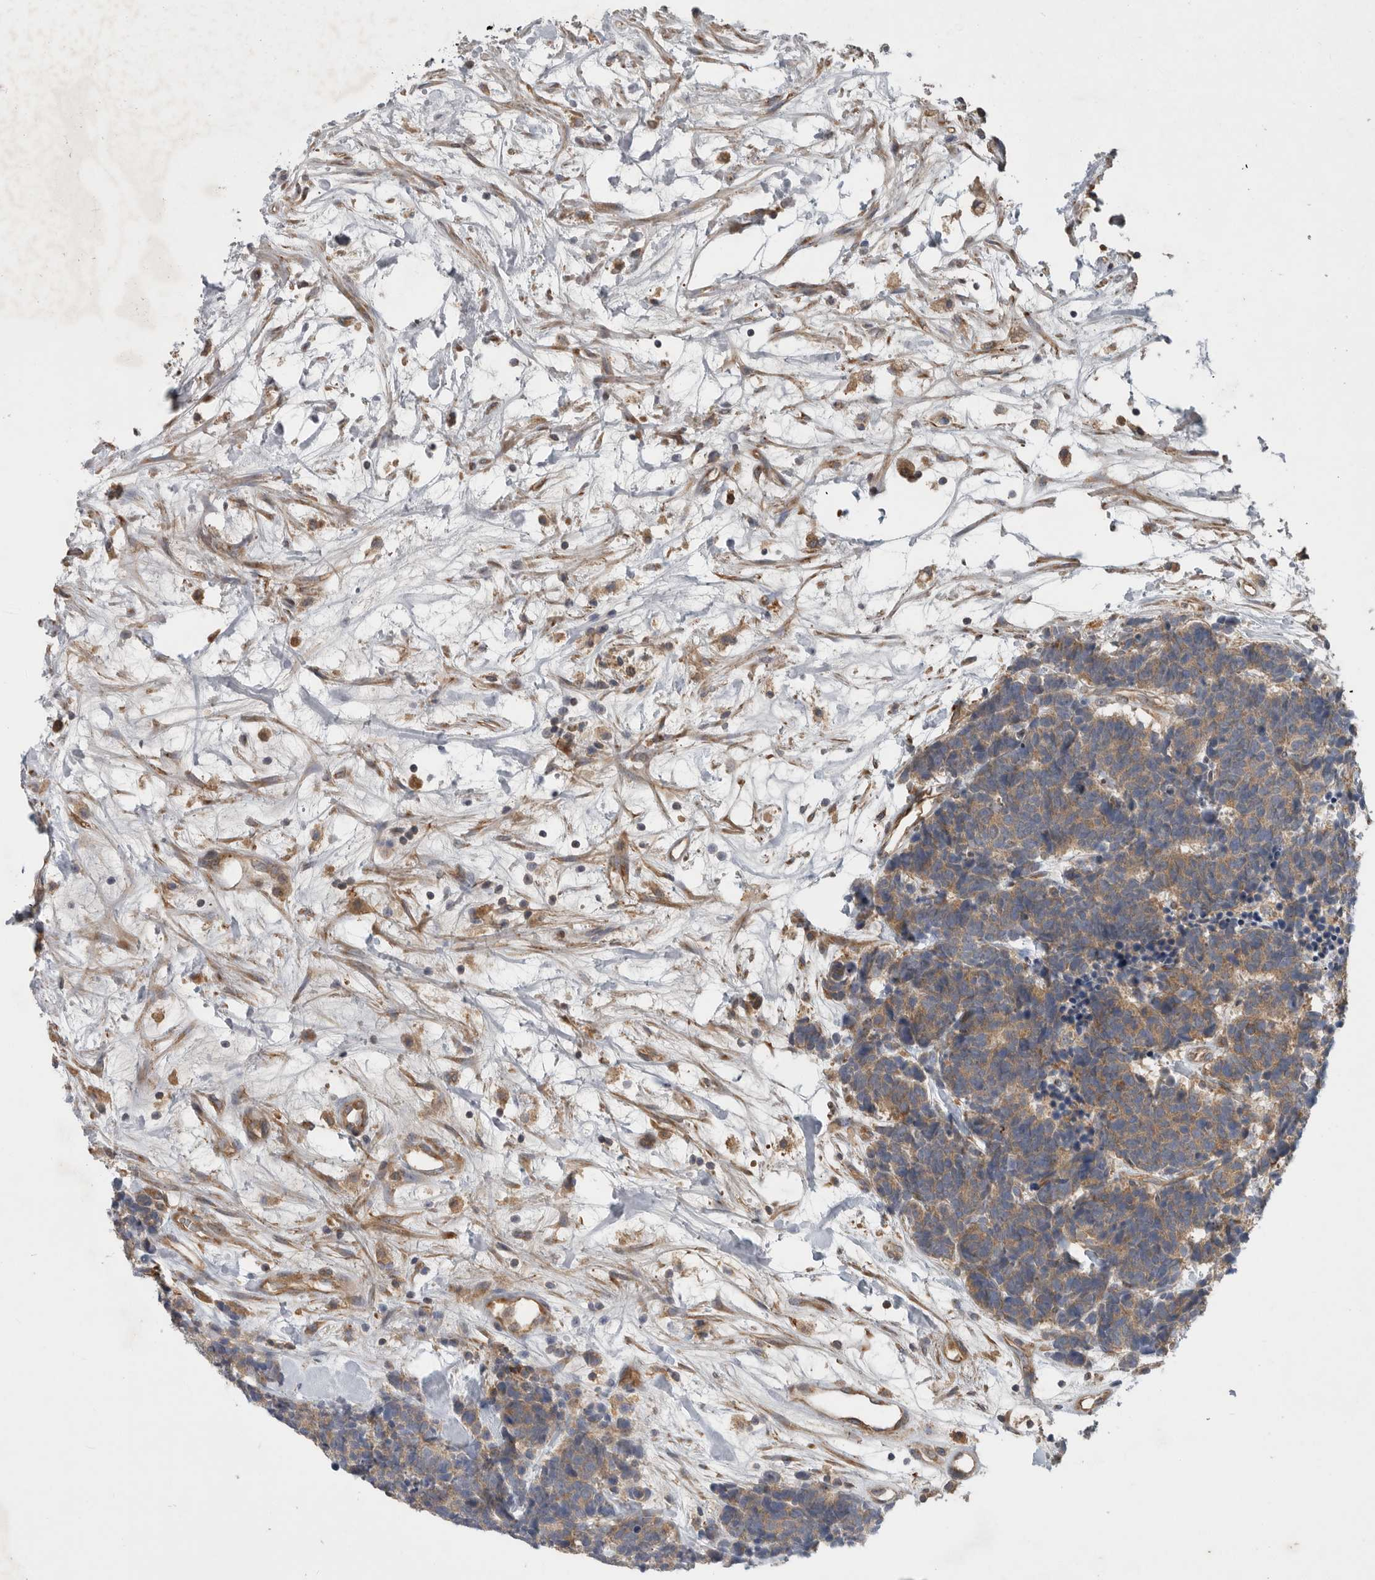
{"staining": {"intensity": "moderate", "quantity": ">75%", "location": "cytoplasmic/membranous"}, "tissue": "carcinoid", "cell_type": "Tumor cells", "image_type": "cancer", "snomed": [{"axis": "morphology", "description": "Carcinoma, NOS"}, {"axis": "morphology", "description": "Carcinoid, malignant, NOS"}, {"axis": "topography", "description": "Urinary bladder"}], "caption": "About >75% of tumor cells in carcinoid (malignant) show moderate cytoplasmic/membranous protein positivity as visualized by brown immunohistochemical staining.", "gene": "C1orf109", "patient": {"sex": "male", "age": 57}}